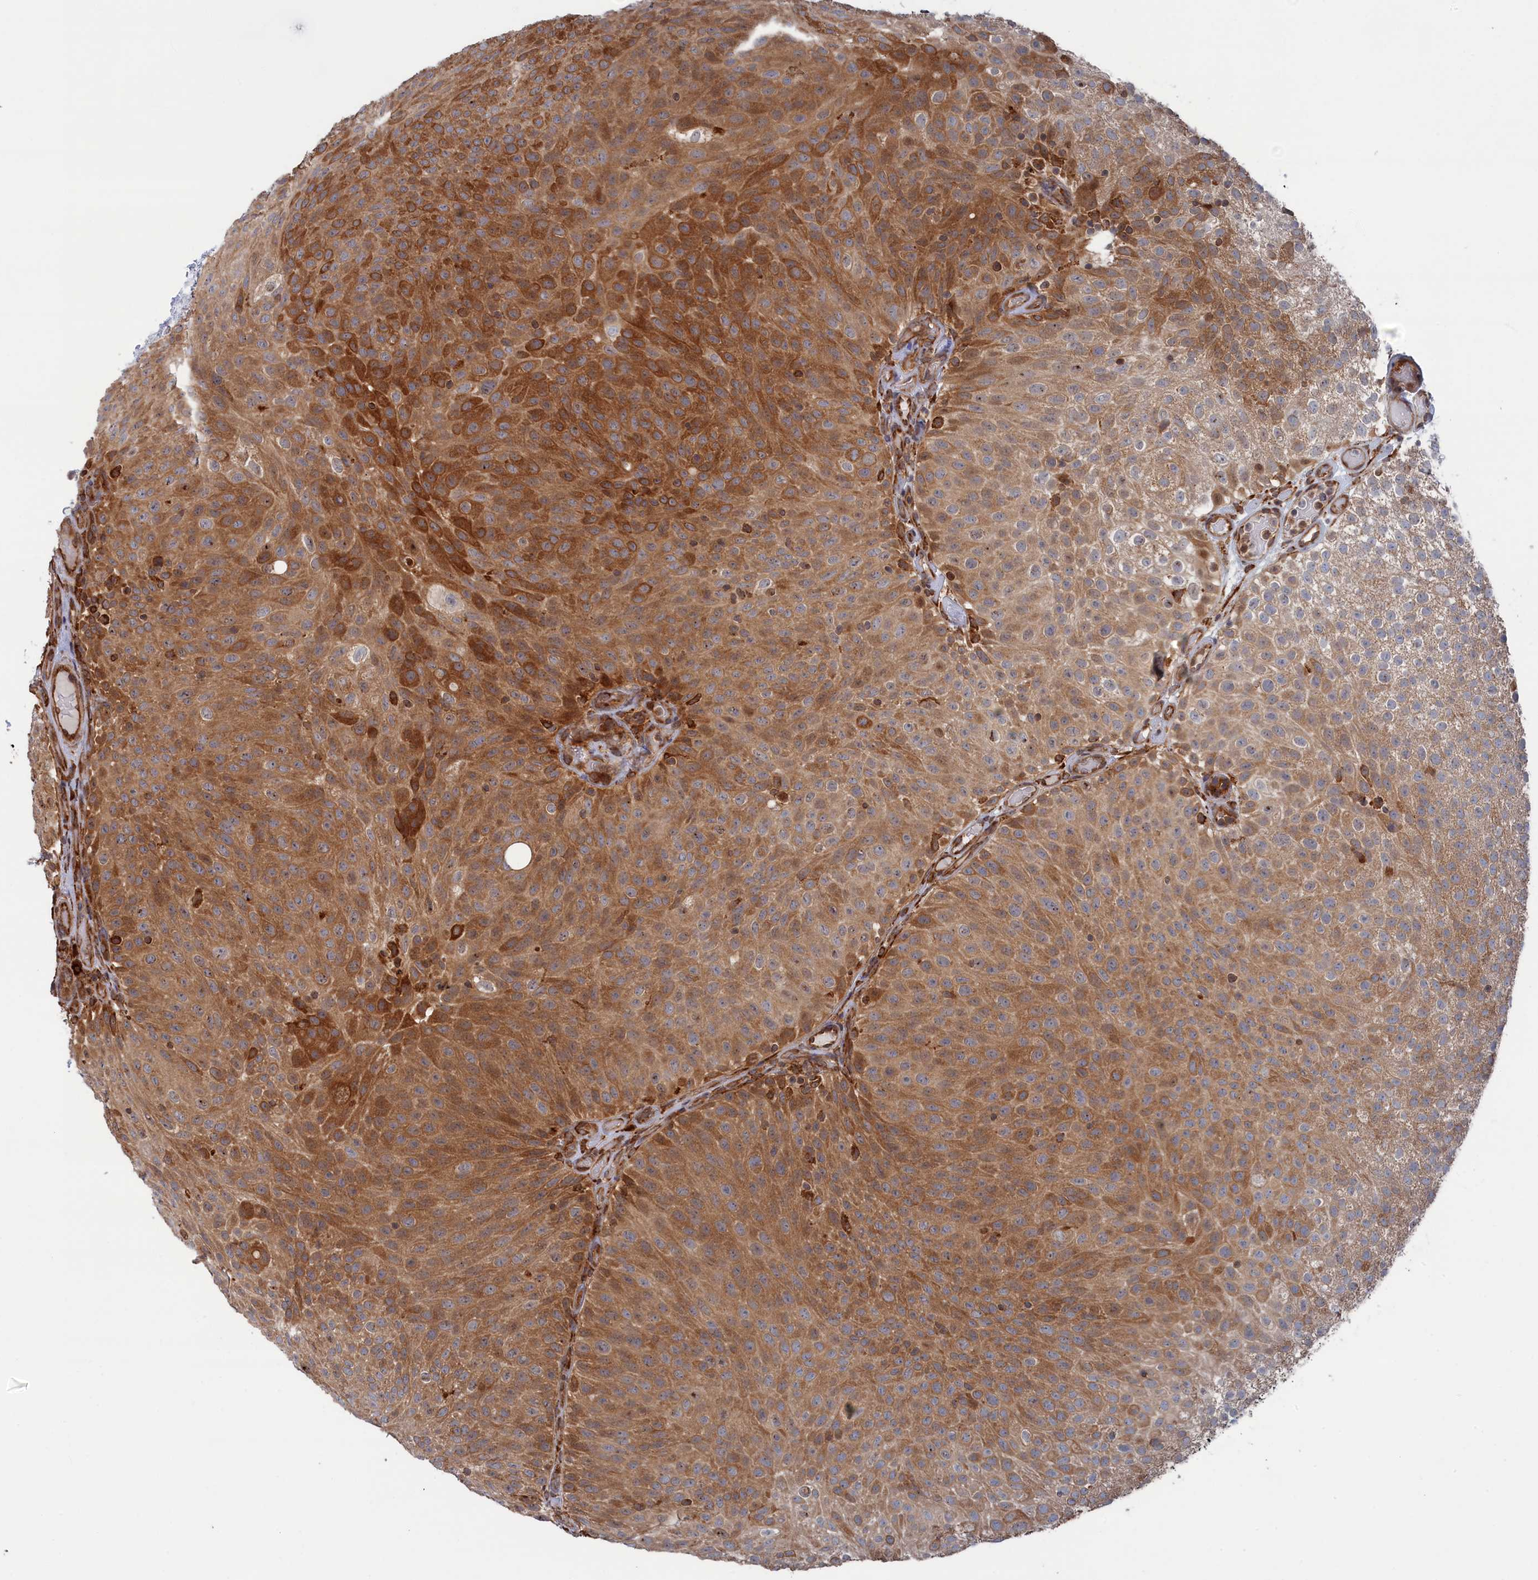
{"staining": {"intensity": "moderate", "quantity": ">75%", "location": "cytoplasmic/membranous"}, "tissue": "urothelial cancer", "cell_type": "Tumor cells", "image_type": "cancer", "snomed": [{"axis": "morphology", "description": "Urothelial carcinoma, Low grade"}, {"axis": "topography", "description": "Urinary bladder"}], "caption": "Brown immunohistochemical staining in human urothelial carcinoma (low-grade) shows moderate cytoplasmic/membranous expression in about >75% of tumor cells.", "gene": "BPIFB6", "patient": {"sex": "male", "age": 78}}